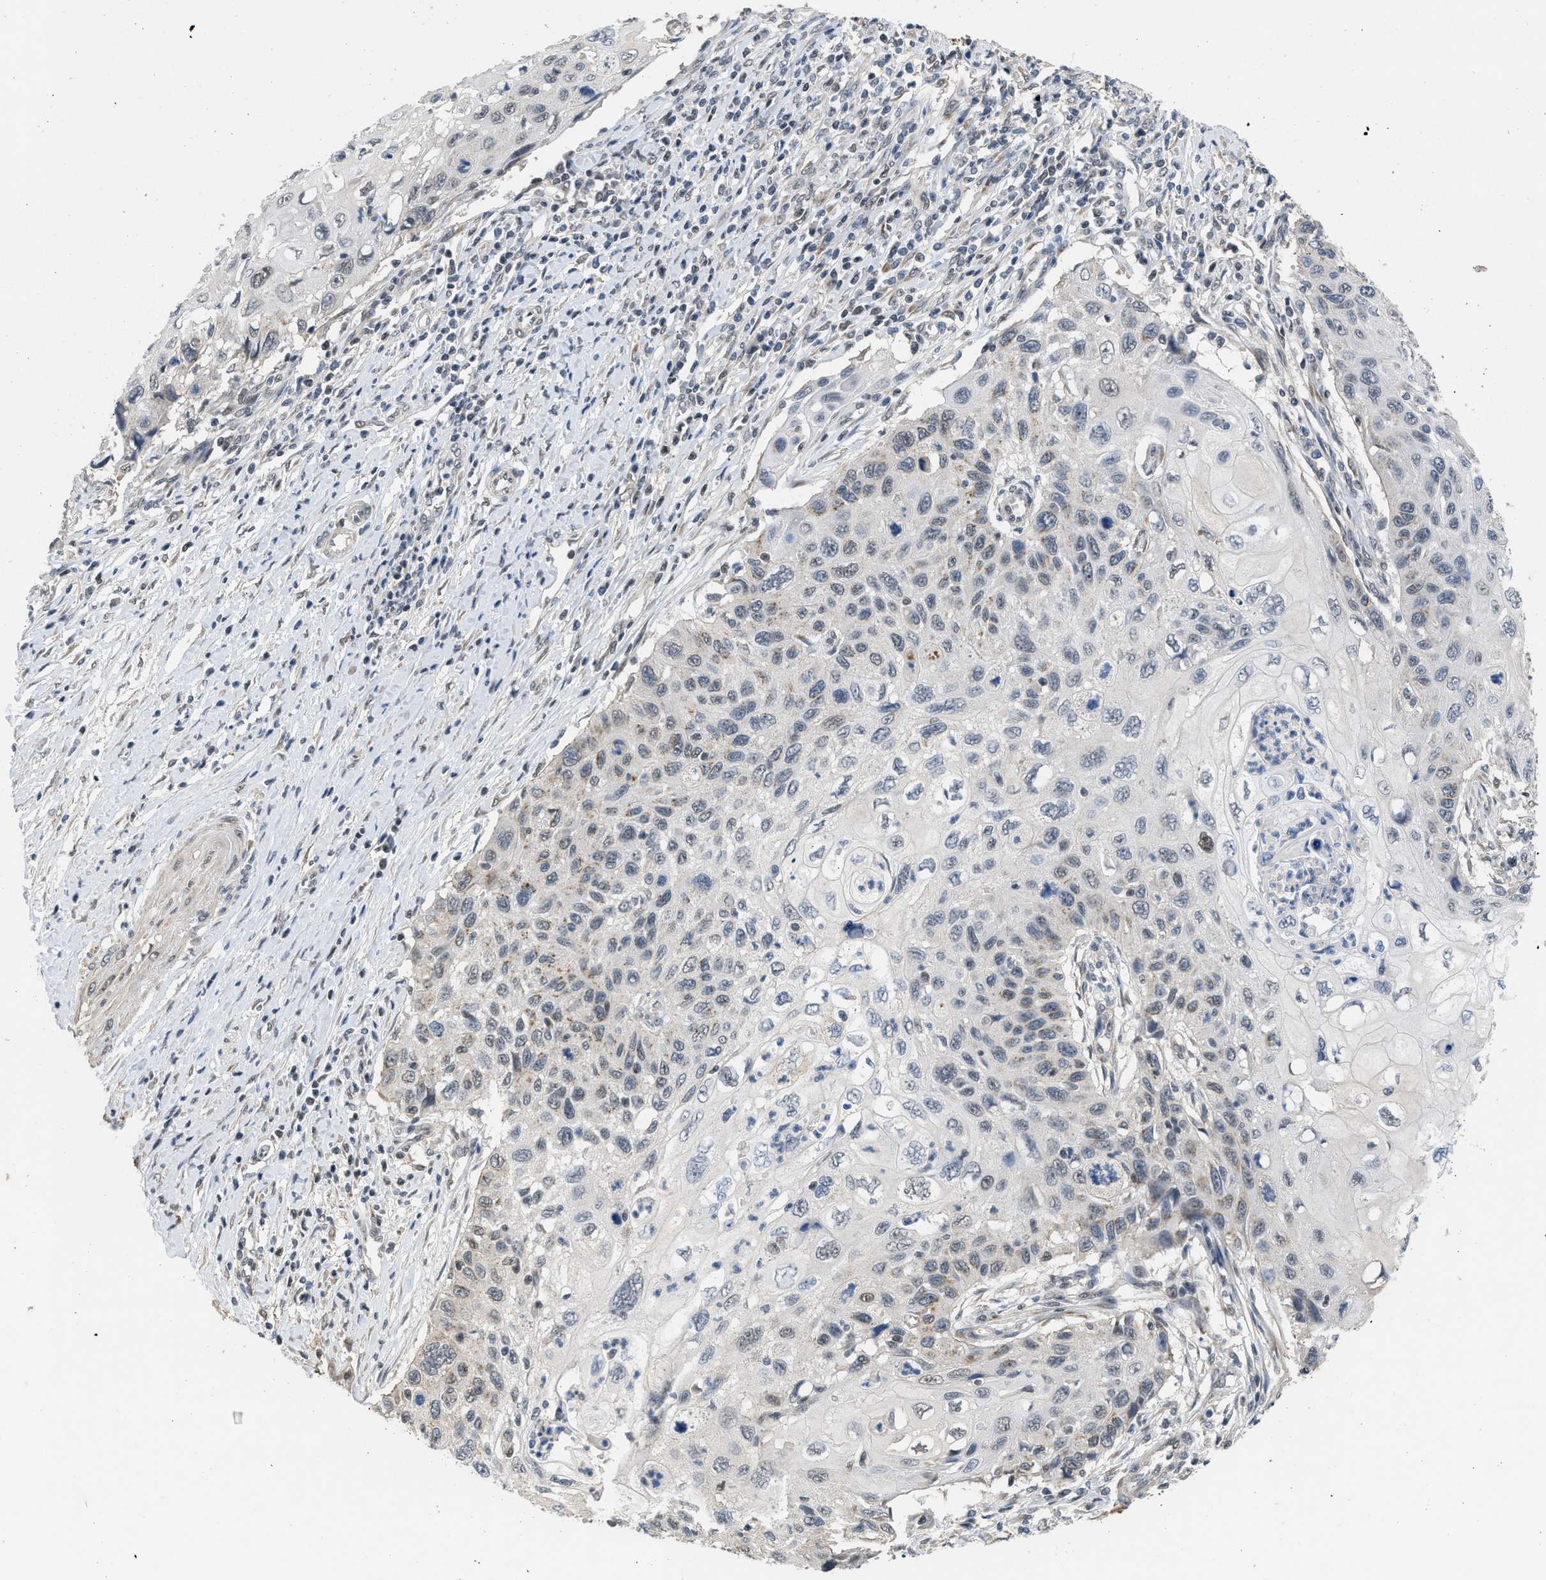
{"staining": {"intensity": "moderate", "quantity": "<25%", "location": "cytoplasmic/membranous"}, "tissue": "cervical cancer", "cell_type": "Tumor cells", "image_type": "cancer", "snomed": [{"axis": "morphology", "description": "Squamous cell carcinoma, NOS"}, {"axis": "topography", "description": "Cervix"}], "caption": "Immunohistochemical staining of cervical cancer (squamous cell carcinoma) displays moderate cytoplasmic/membranous protein positivity in about <25% of tumor cells.", "gene": "TERF2IP", "patient": {"sex": "female", "age": 70}}